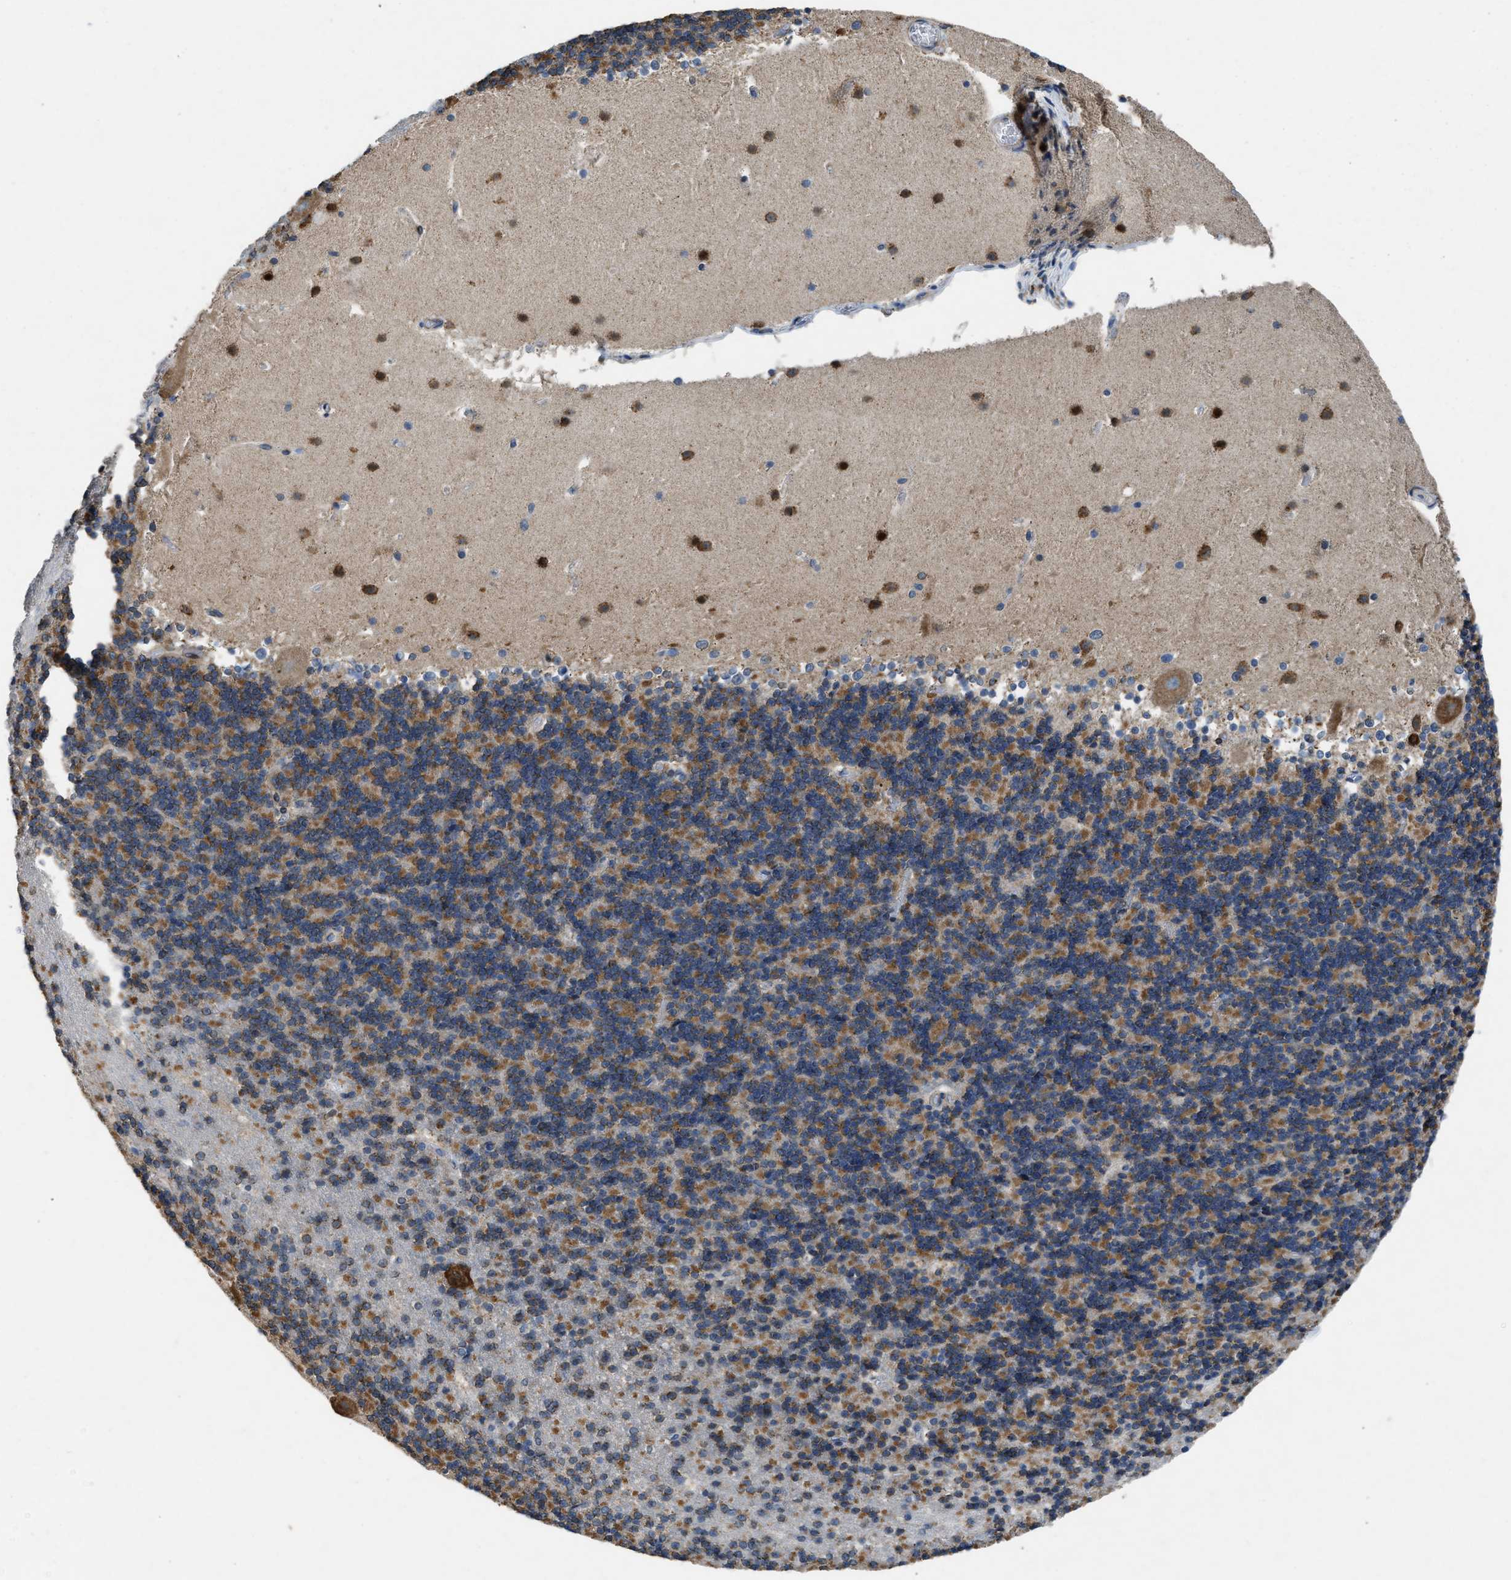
{"staining": {"intensity": "moderate", "quantity": ">75%", "location": "cytoplasmic/membranous"}, "tissue": "cerebellum", "cell_type": "Cells in granular layer", "image_type": "normal", "snomed": [{"axis": "morphology", "description": "Normal tissue, NOS"}, {"axis": "topography", "description": "Cerebellum"}], "caption": "Protein expression analysis of normal human cerebellum reveals moderate cytoplasmic/membranous positivity in approximately >75% of cells in granular layer.", "gene": "TMEM150A", "patient": {"sex": "male", "age": 45}}